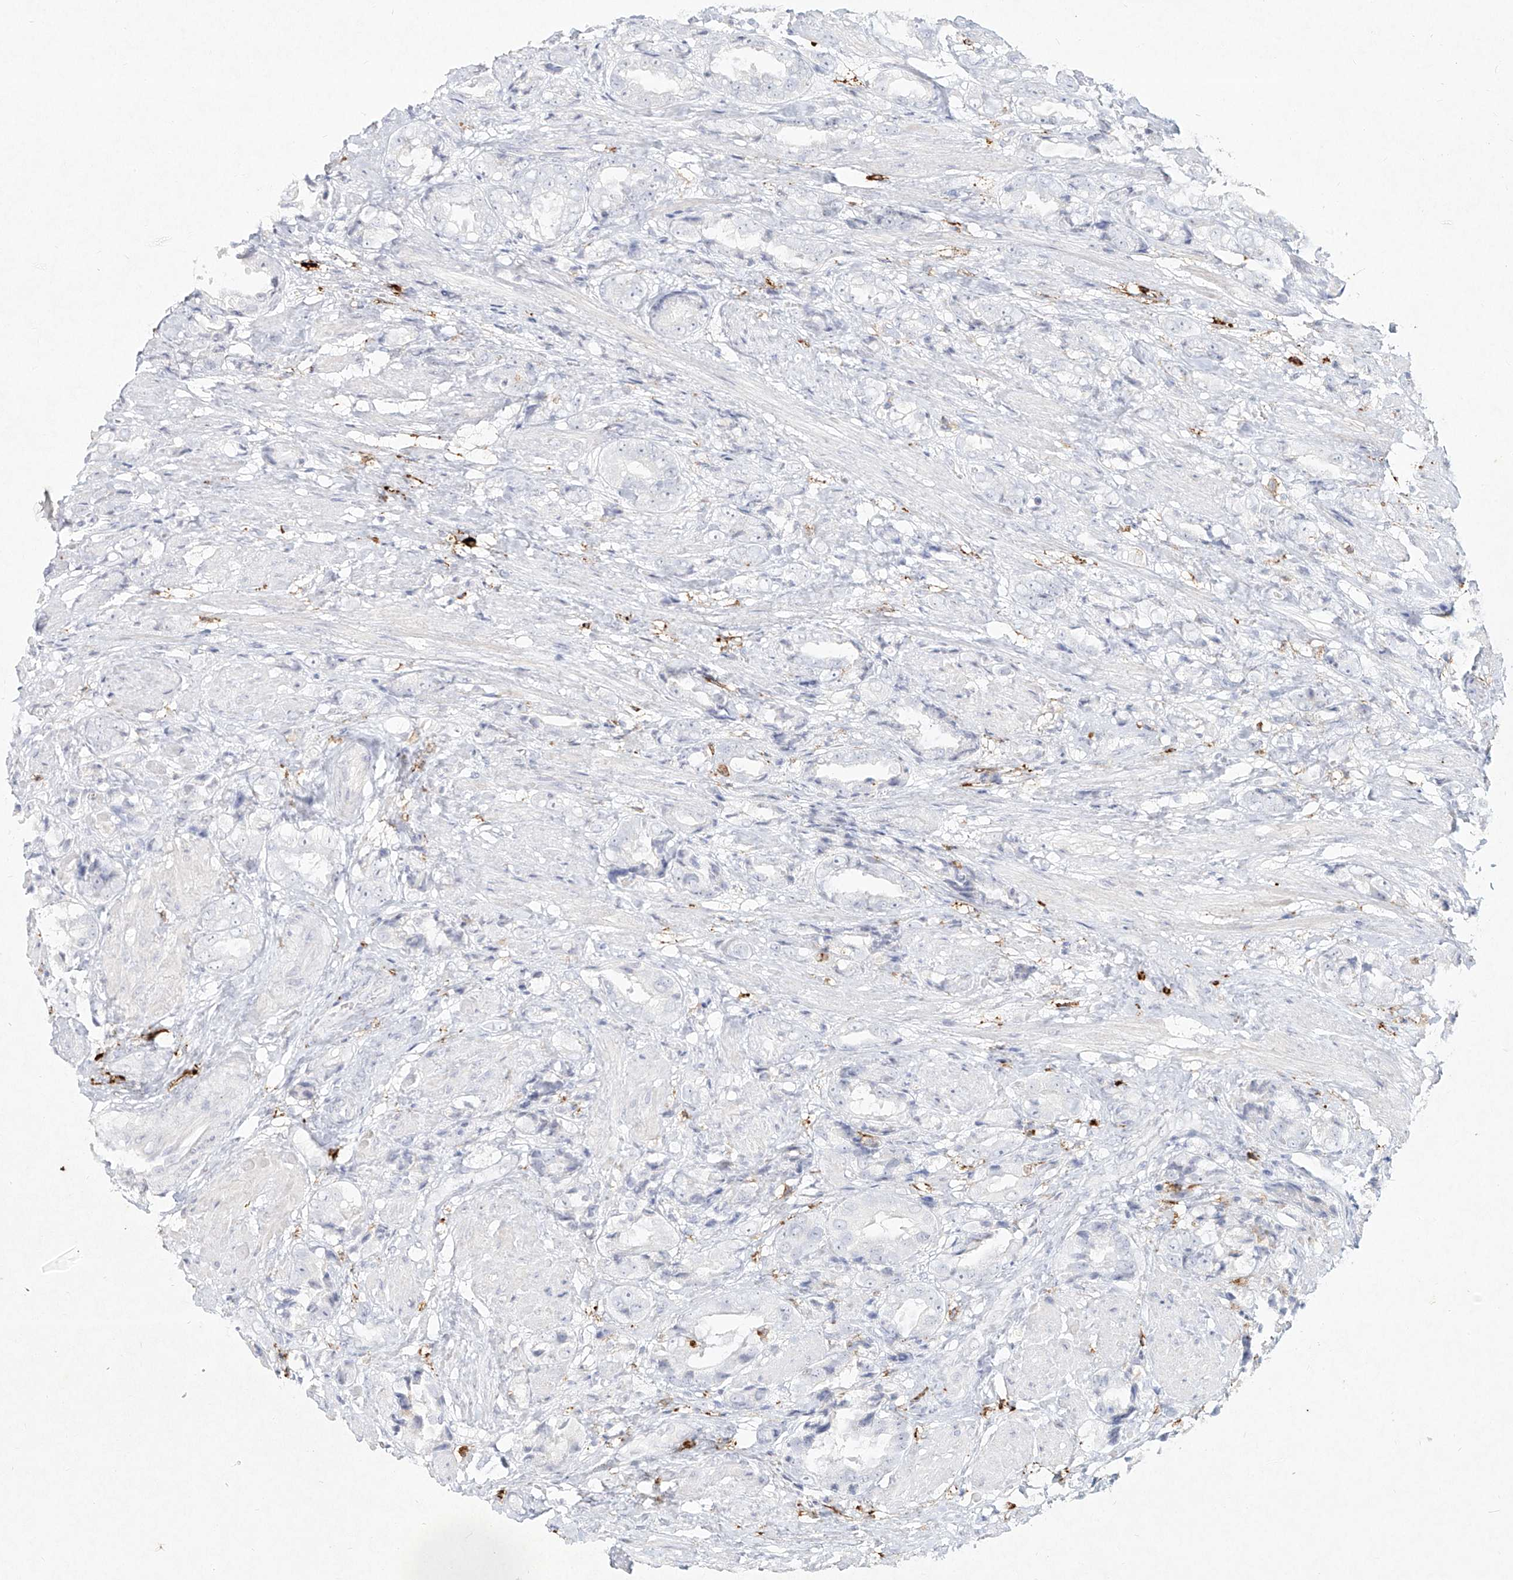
{"staining": {"intensity": "negative", "quantity": "none", "location": "none"}, "tissue": "prostate cancer", "cell_type": "Tumor cells", "image_type": "cancer", "snomed": [{"axis": "morphology", "description": "Adenocarcinoma, High grade"}, {"axis": "topography", "description": "Prostate"}], "caption": "This is an immunohistochemistry (IHC) micrograph of prostate cancer (adenocarcinoma (high-grade)). There is no positivity in tumor cells.", "gene": "CD209", "patient": {"sex": "male", "age": 61}}